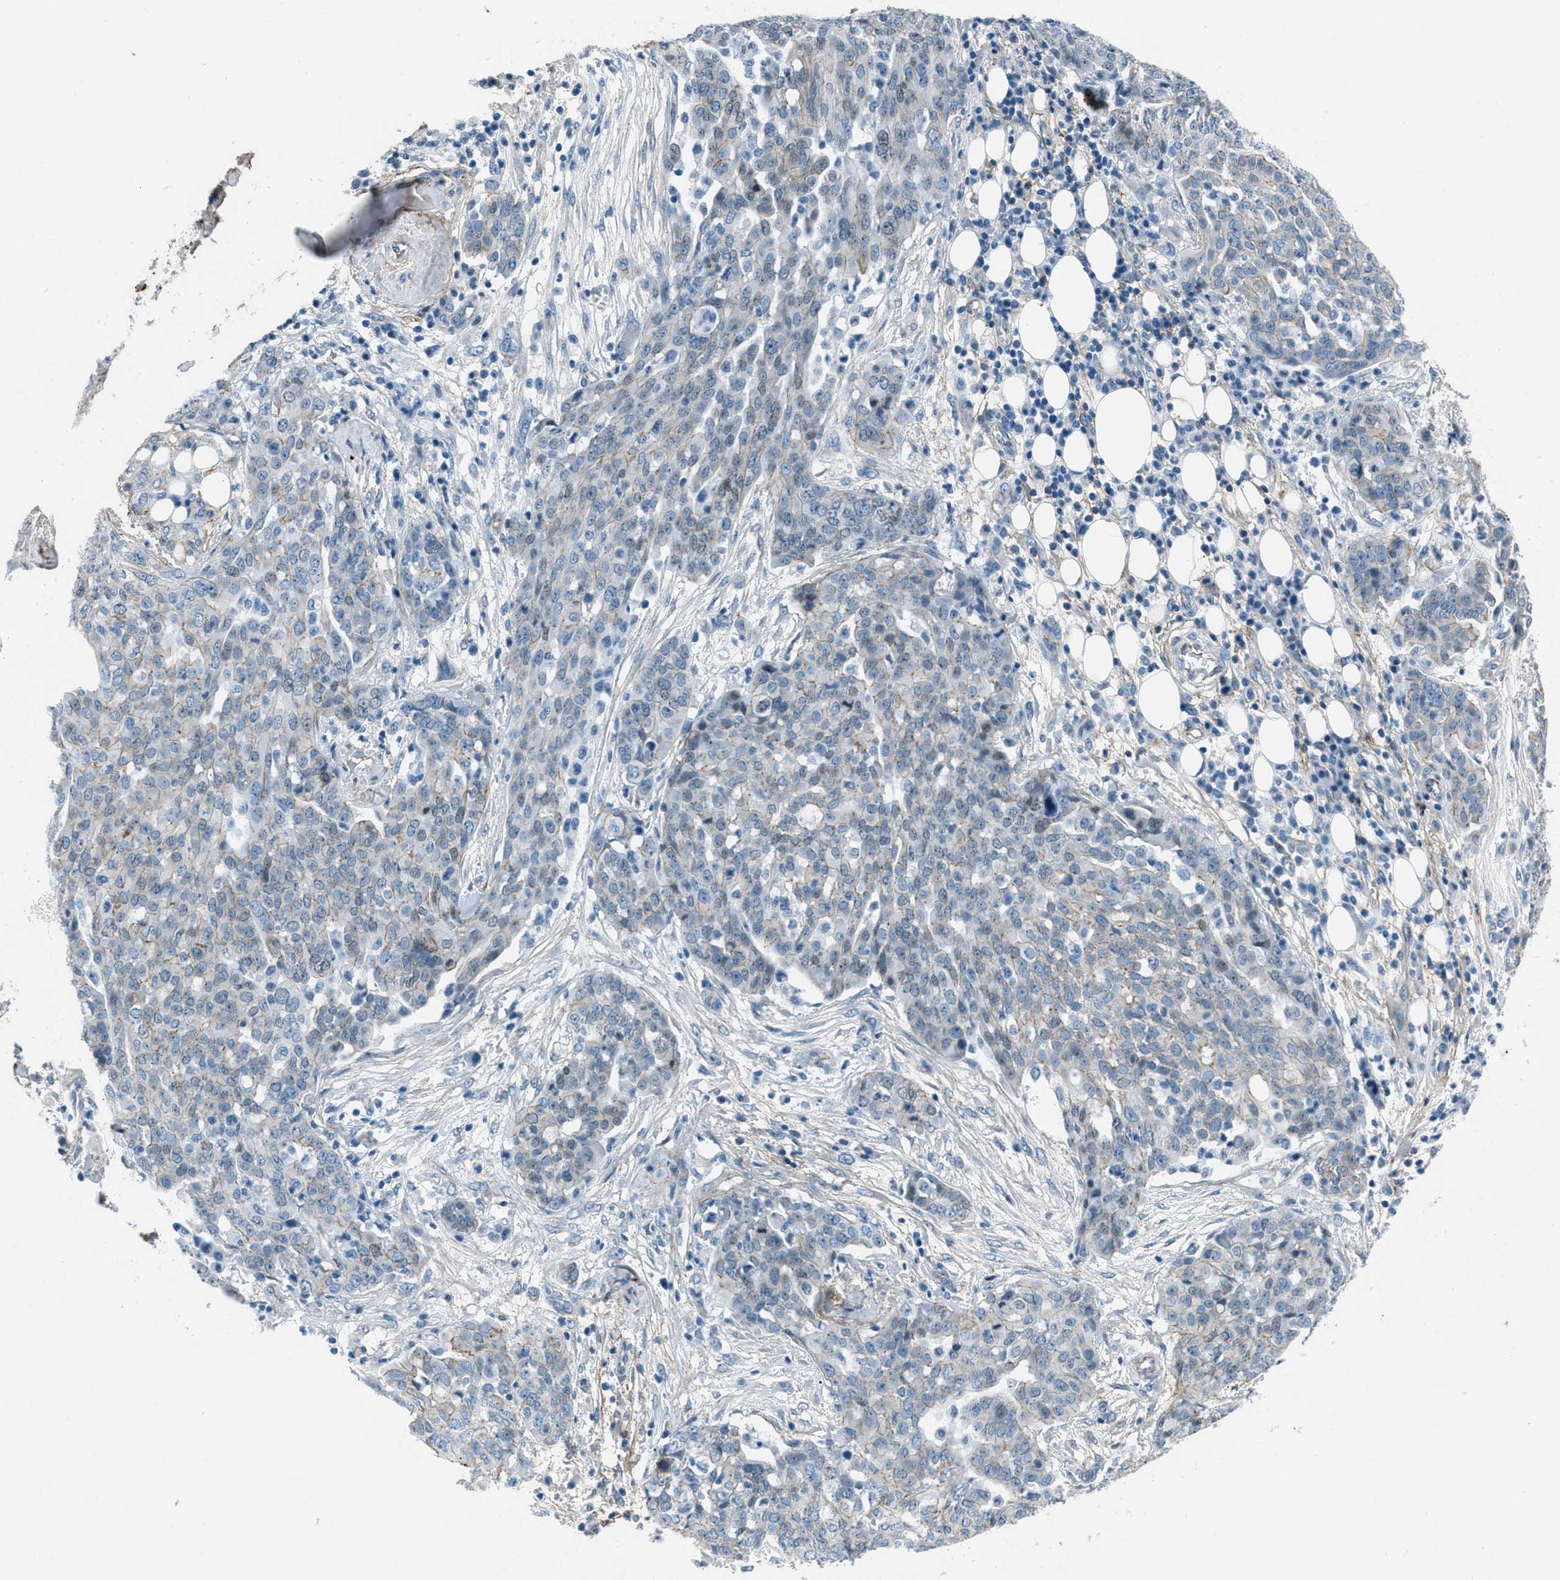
{"staining": {"intensity": "negative", "quantity": "none", "location": "none"}, "tissue": "ovarian cancer", "cell_type": "Tumor cells", "image_type": "cancer", "snomed": [{"axis": "morphology", "description": "Cystadenocarcinoma, serous, NOS"}, {"axis": "topography", "description": "Soft tissue"}, {"axis": "topography", "description": "Ovary"}], "caption": "Micrograph shows no protein positivity in tumor cells of serous cystadenocarcinoma (ovarian) tissue. (DAB immunohistochemistry, high magnification).", "gene": "FBN1", "patient": {"sex": "female", "age": 57}}